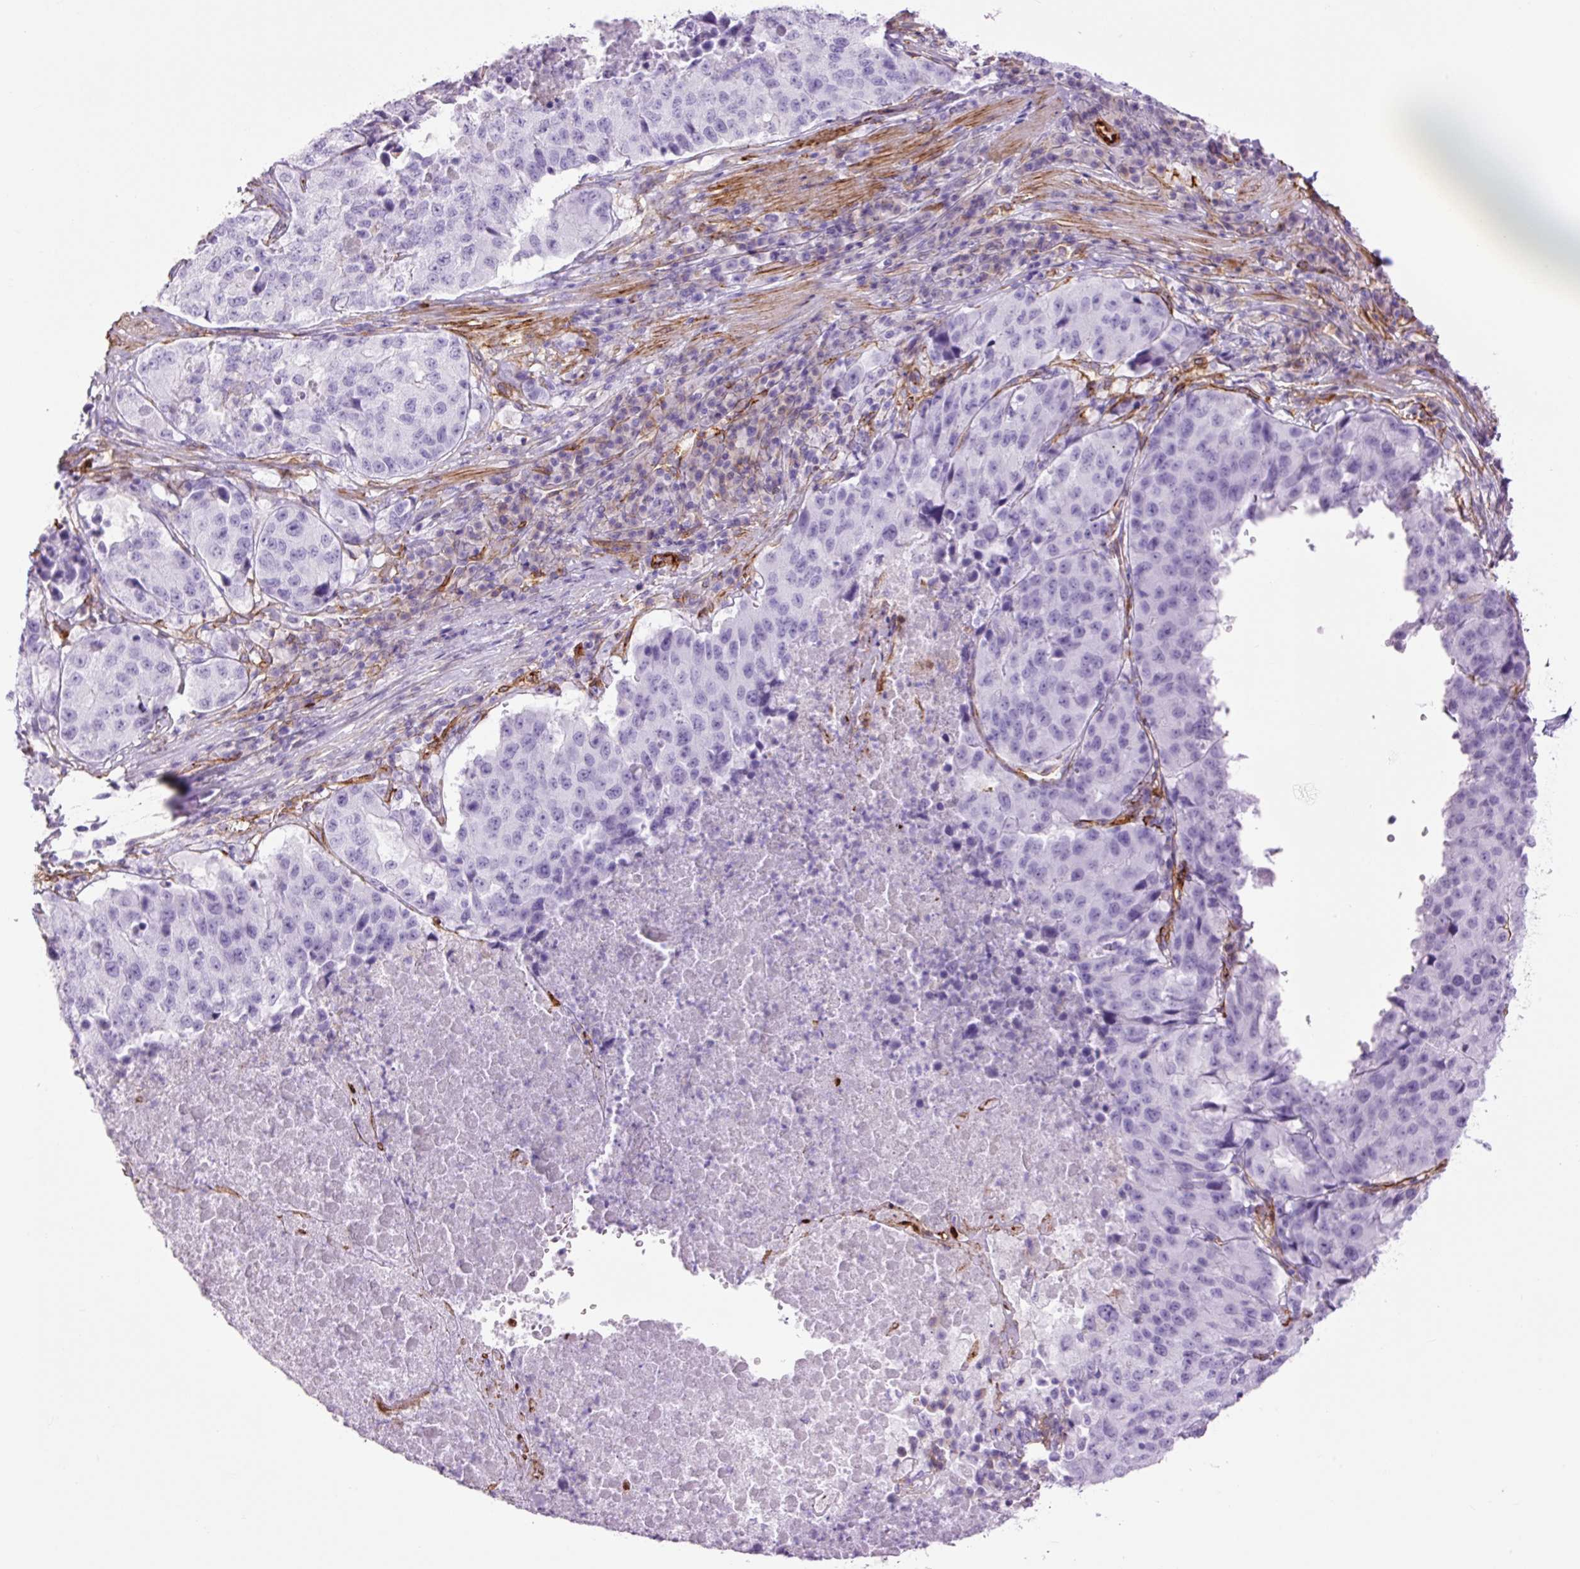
{"staining": {"intensity": "negative", "quantity": "none", "location": "none"}, "tissue": "stomach cancer", "cell_type": "Tumor cells", "image_type": "cancer", "snomed": [{"axis": "morphology", "description": "Adenocarcinoma, NOS"}, {"axis": "topography", "description": "Stomach"}], "caption": "A high-resolution micrograph shows immunohistochemistry staining of adenocarcinoma (stomach), which exhibits no significant positivity in tumor cells.", "gene": "CAV1", "patient": {"sex": "male", "age": 71}}